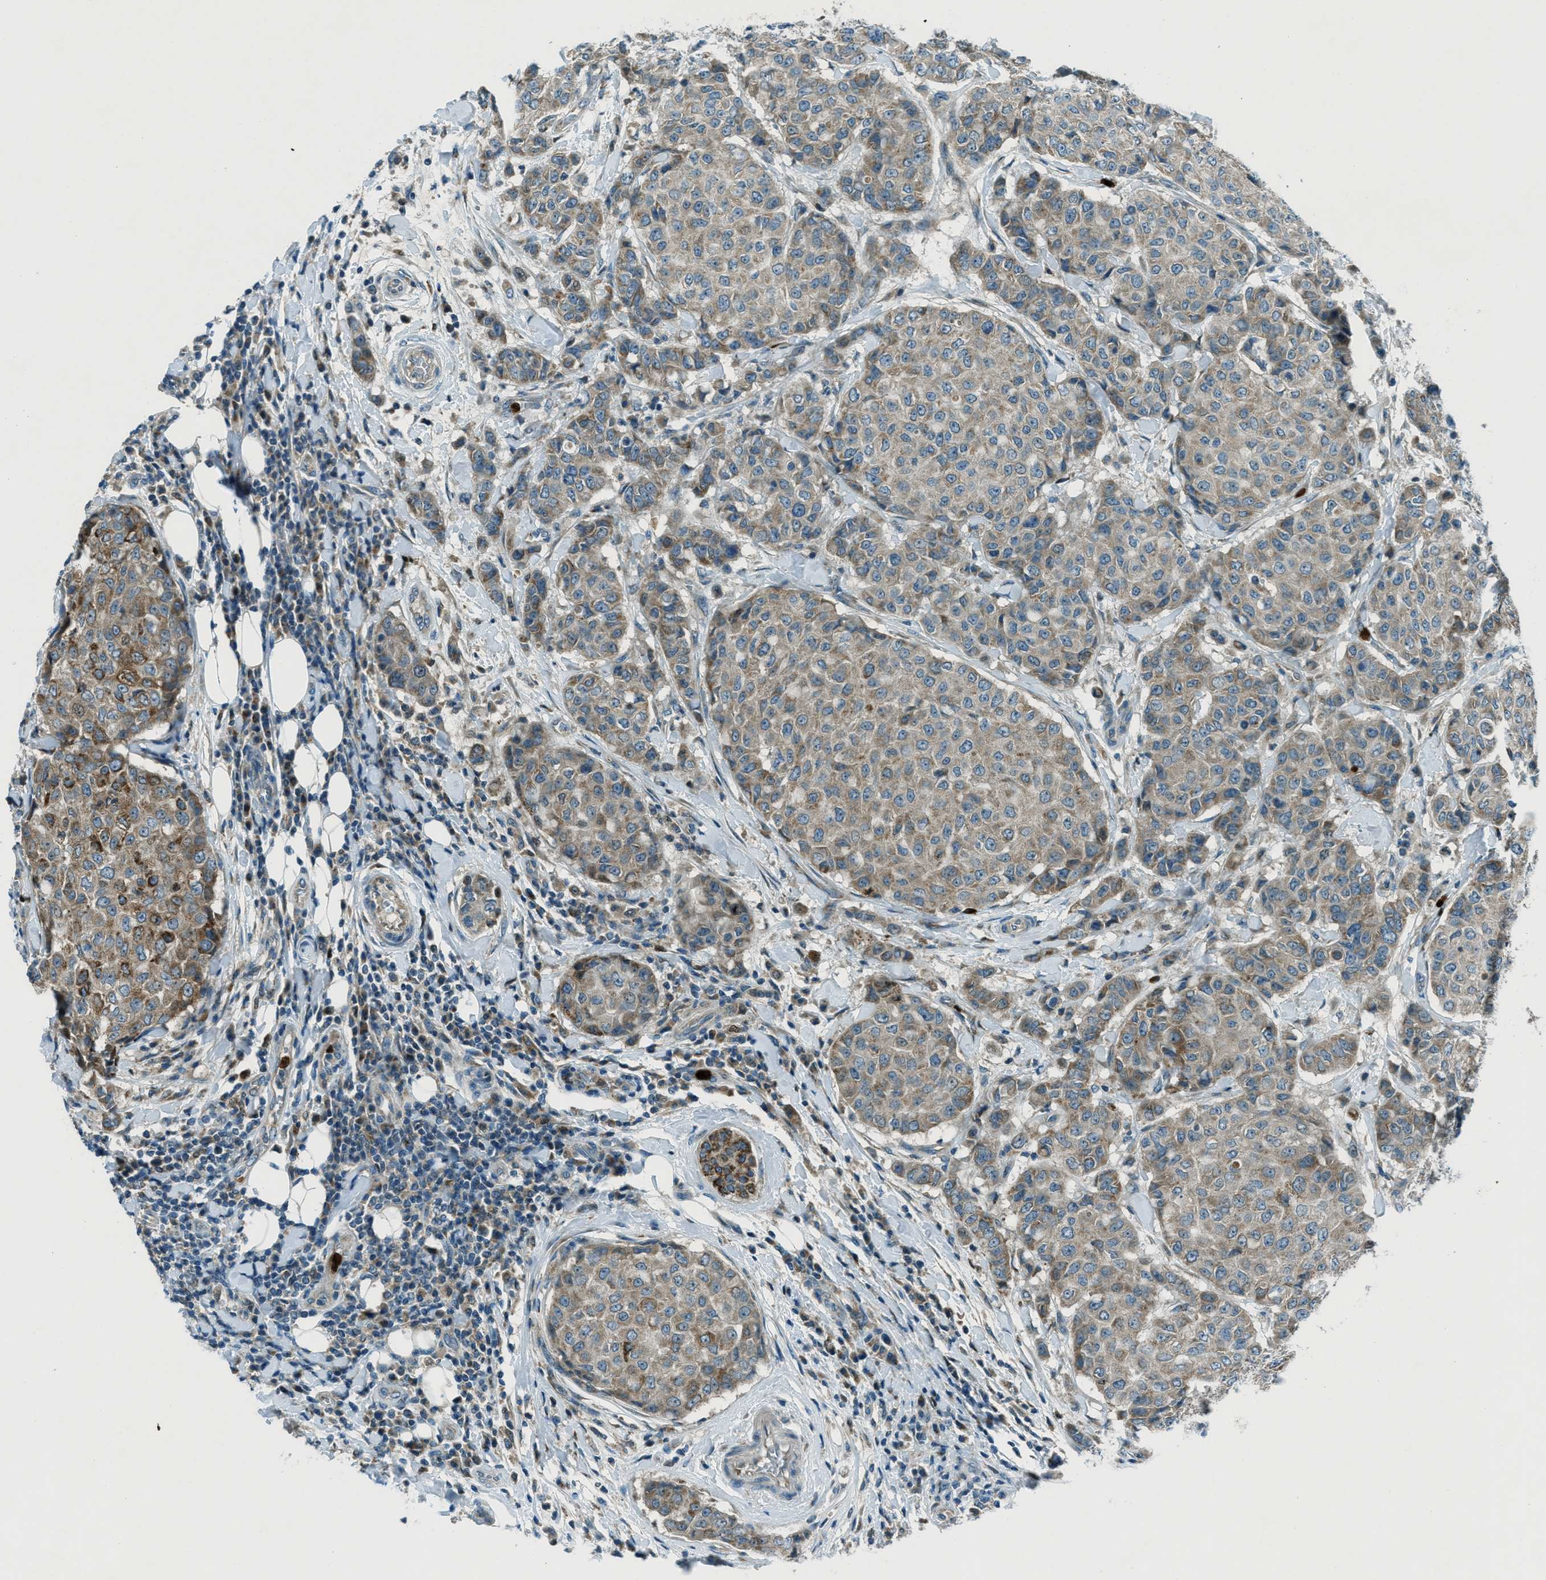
{"staining": {"intensity": "moderate", "quantity": ">75%", "location": "cytoplasmic/membranous"}, "tissue": "breast cancer", "cell_type": "Tumor cells", "image_type": "cancer", "snomed": [{"axis": "morphology", "description": "Duct carcinoma"}, {"axis": "topography", "description": "Breast"}], "caption": "About >75% of tumor cells in human invasive ductal carcinoma (breast) demonstrate moderate cytoplasmic/membranous protein staining as visualized by brown immunohistochemical staining.", "gene": "FAR1", "patient": {"sex": "female", "age": 27}}